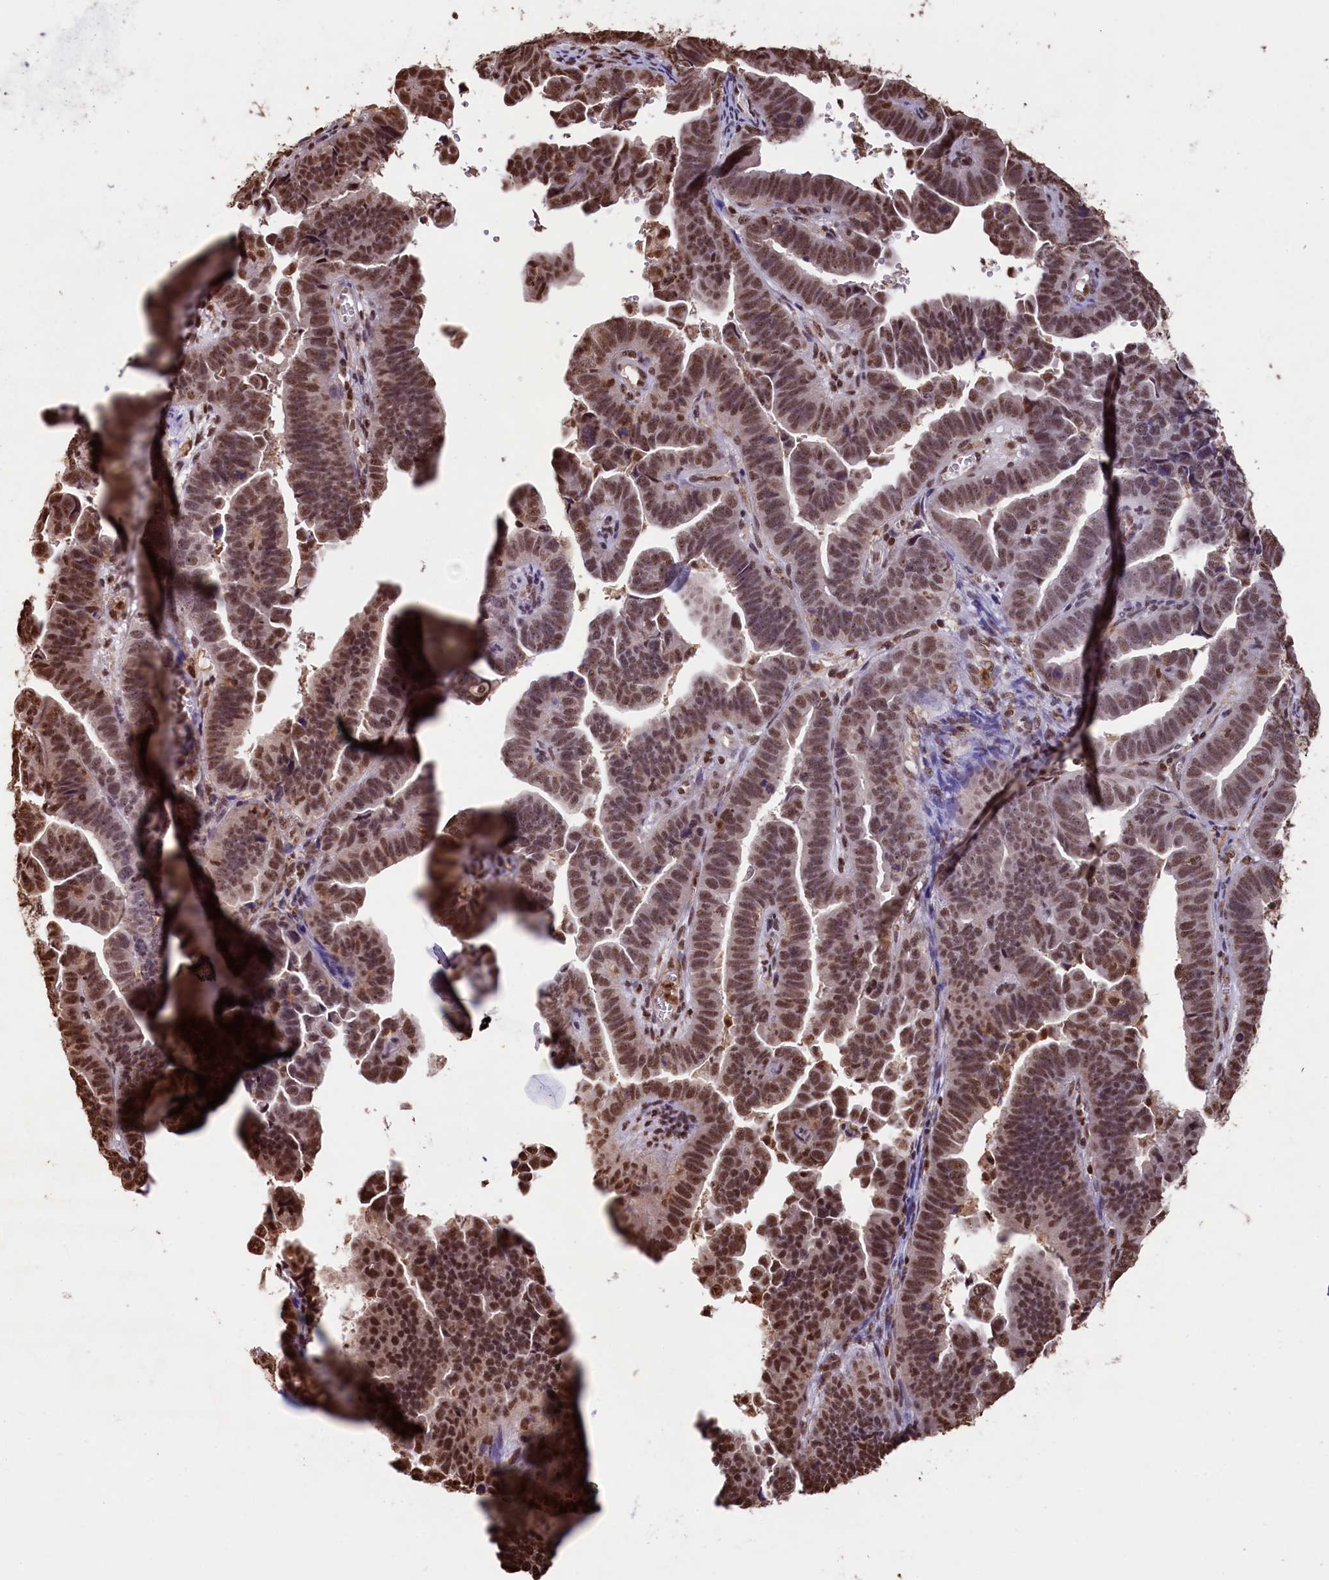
{"staining": {"intensity": "strong", "quantity": ">75%", "location": "nuclear"}, "tissue": "endometrial cancer", "cell_type": "Tumor cells", "image_type": "cancer", "snomed": [{"axis": "morphology", "description": "Adenocarcinoma, NOS"}, {"axis": "topography", "description": "Endometrium"}], "caption": "This micrograph reveals endometrial cancer stained with immunohistochemistry (IHC) to label a protein in brown. The nuclear of tumor cells show strong positivity for the protein. Nuclei are counter-stained blue.", "gene": "SNRPD2", "patient": {"sex": "female", "age": 75}}